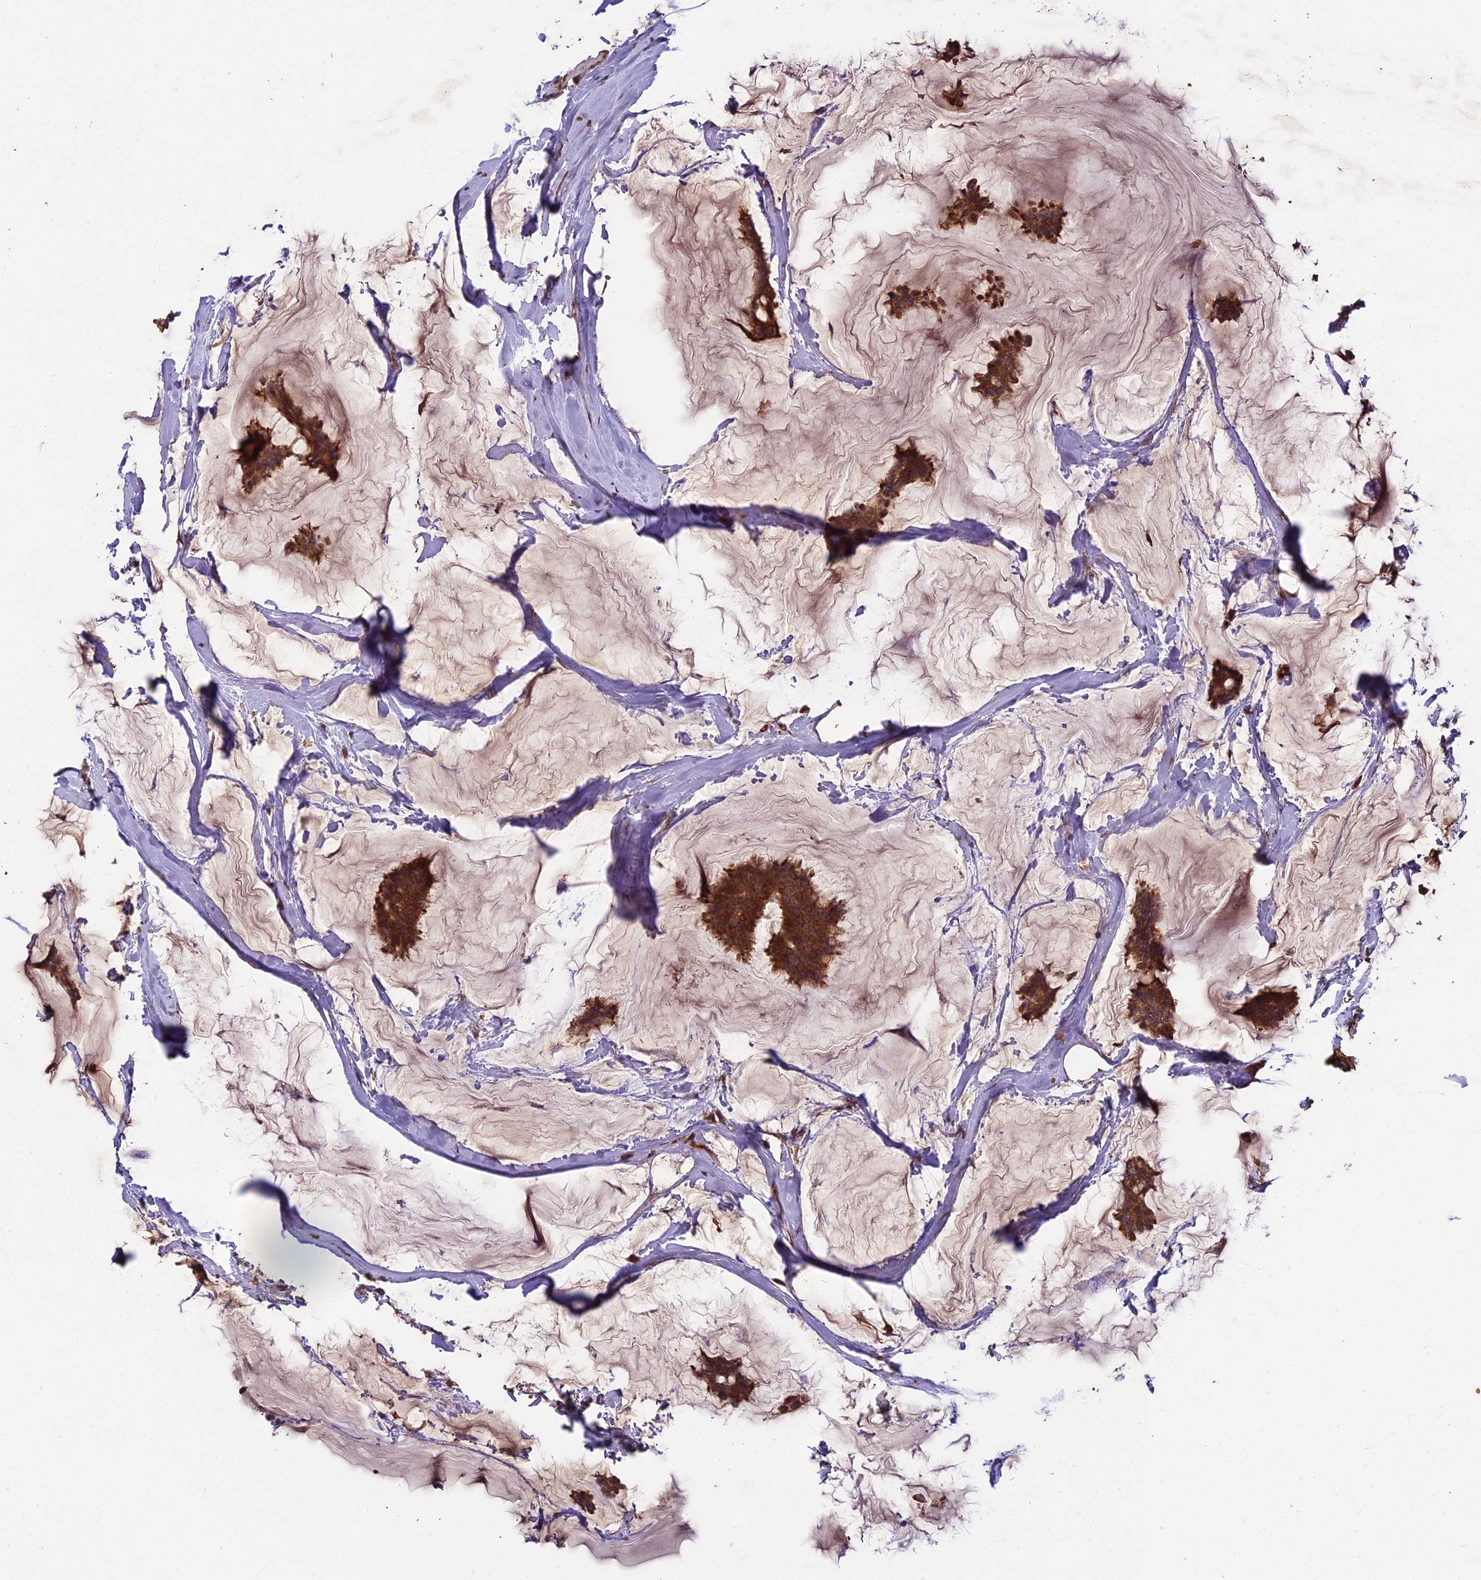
{"staining": {"intensity": "moderate", "quantity": ">75%", "location": "cytoplasmic/membranous"}, "tissue": "breast cancer", "cell_type": "Tumor cells", "image_type": "cancer", "snomed": [{"axis": "morphology", "description": "Duct carcinoma"}, {"axis": "topography", "description": "Breast"}], "caption": "An immunohistochemistry (IHC) micrograph of neoplastic tissue is shown. Protein staining in brown shows moderate cytoplasmic/membranous positivity in breast invasive ductal carcinoma within tumor cells. Nuclei are stained in blue.", "gene": "TTLL10", "patient": {"sex": "female", "age": 93}}